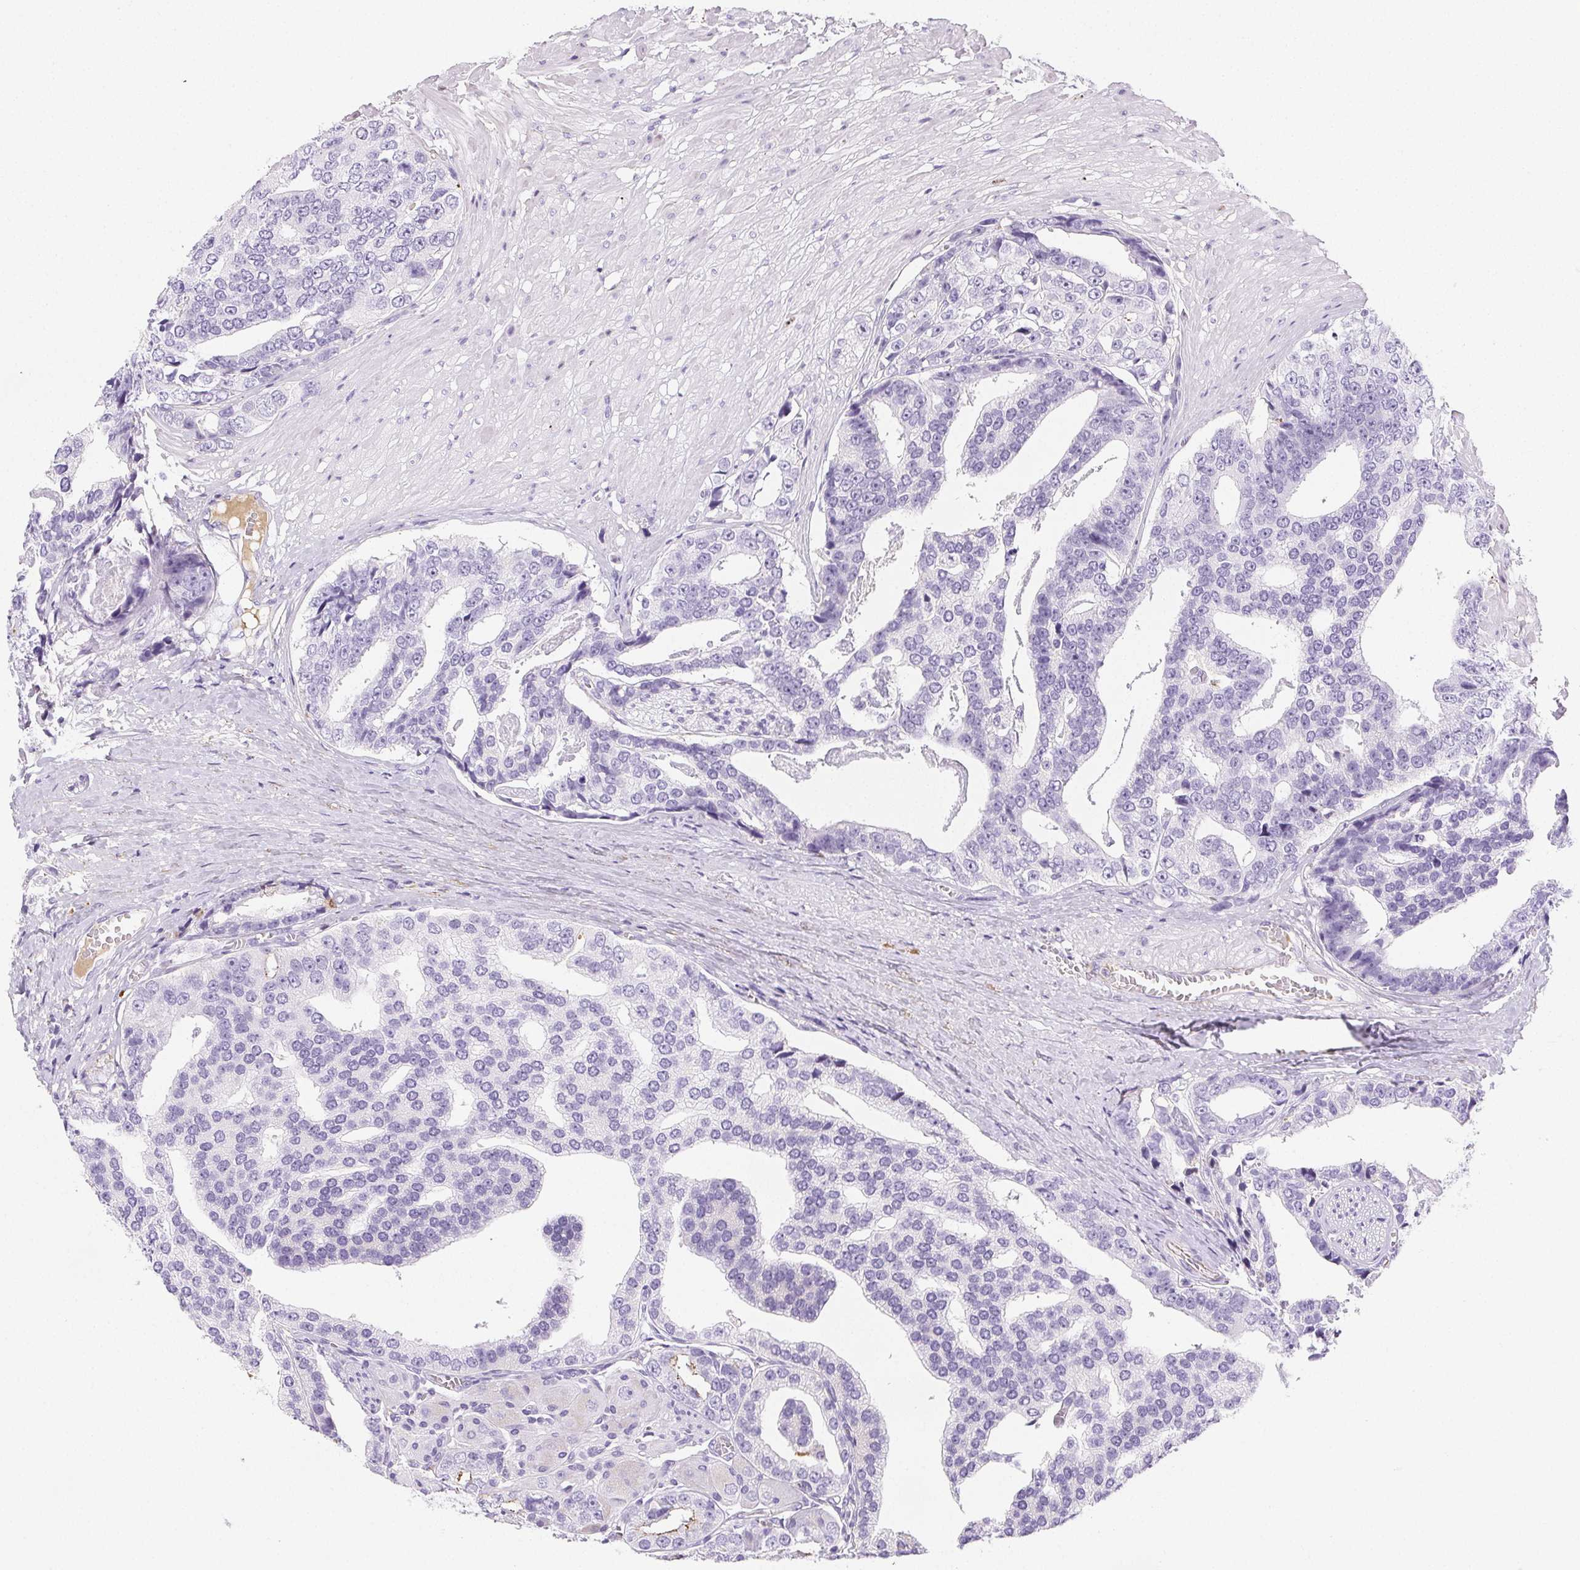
{"staining": {"intensity": "negative", "quantity": "none", "location": "none"}, "tissue": "prostate cancer", "cell_type": "Tumor cells", "image_type": "cancer", "snomed": [{"axis": "morphology", "description": "Adenocarcinoma, High grade"}, {"axis": "topography", "description": "Prostate"}], "caption": "IHC photomicrograph of neoplastic tissue: prostate cancer stained with DAB demonstrates no significant protein expression in tumor cells.", "gene": "VTN", "patient": {"sex": "male", "age": 71}}